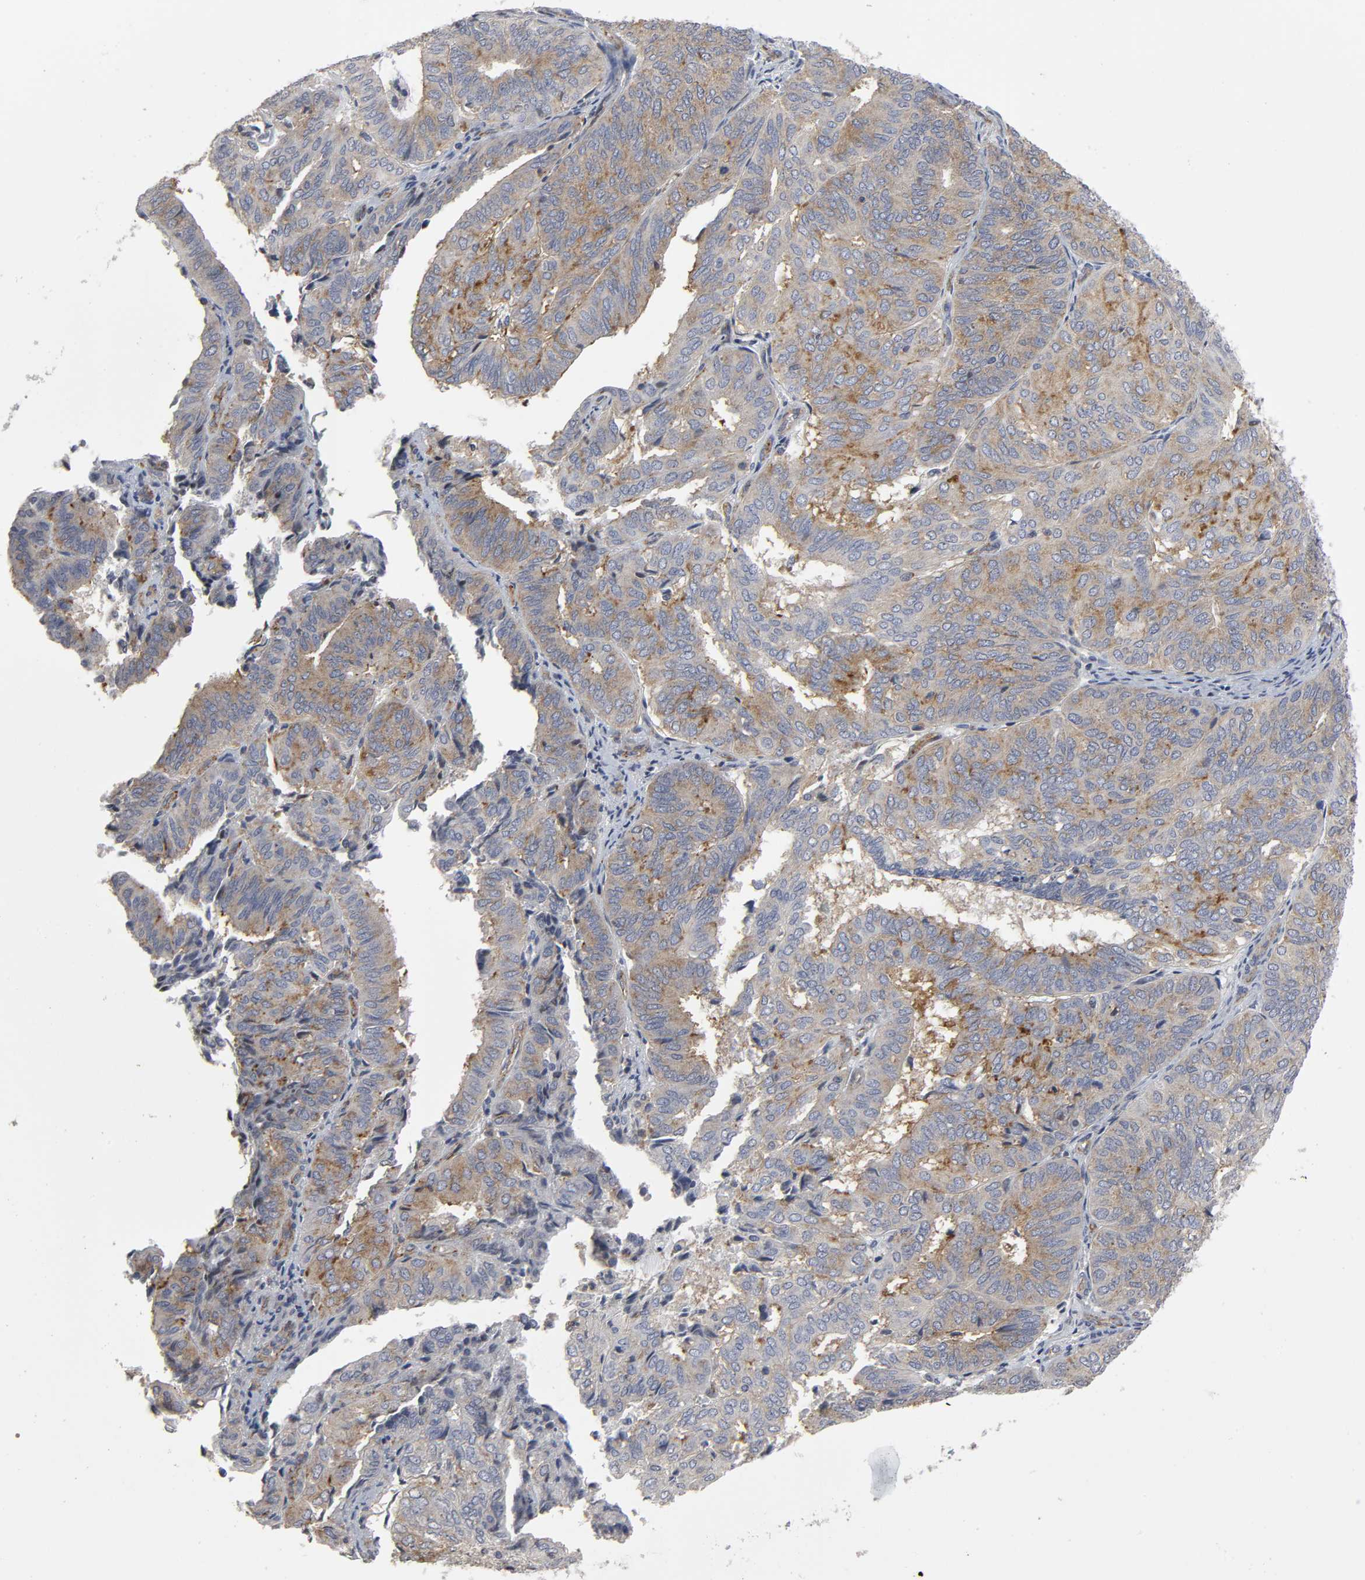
{"staining": {"intensity": "moderate", "quantity": ">75%", "location": "cytoplasmic/membranous"}, "tissue": "endometrial cancer", "cell_type": "Tumor cells", "image_type": "cancer", "snomed": [{"axis": "morphology", "description": "Adenocarcinoma, NOS"}, {"axis": "topography", "description": "Uterus"}], "caption": "This image exhibits endometrial cancer (adenocarcinoma) stained with immunohistochemistry (IHC) to label a protein in brown. The cytoplasmic/membranous of tumor cells show moderate positivity for the protein. Nuclei are counter-stained blue.", "gene": "SH3GLB1", "patient": {"sex": "female", "age": 60}}